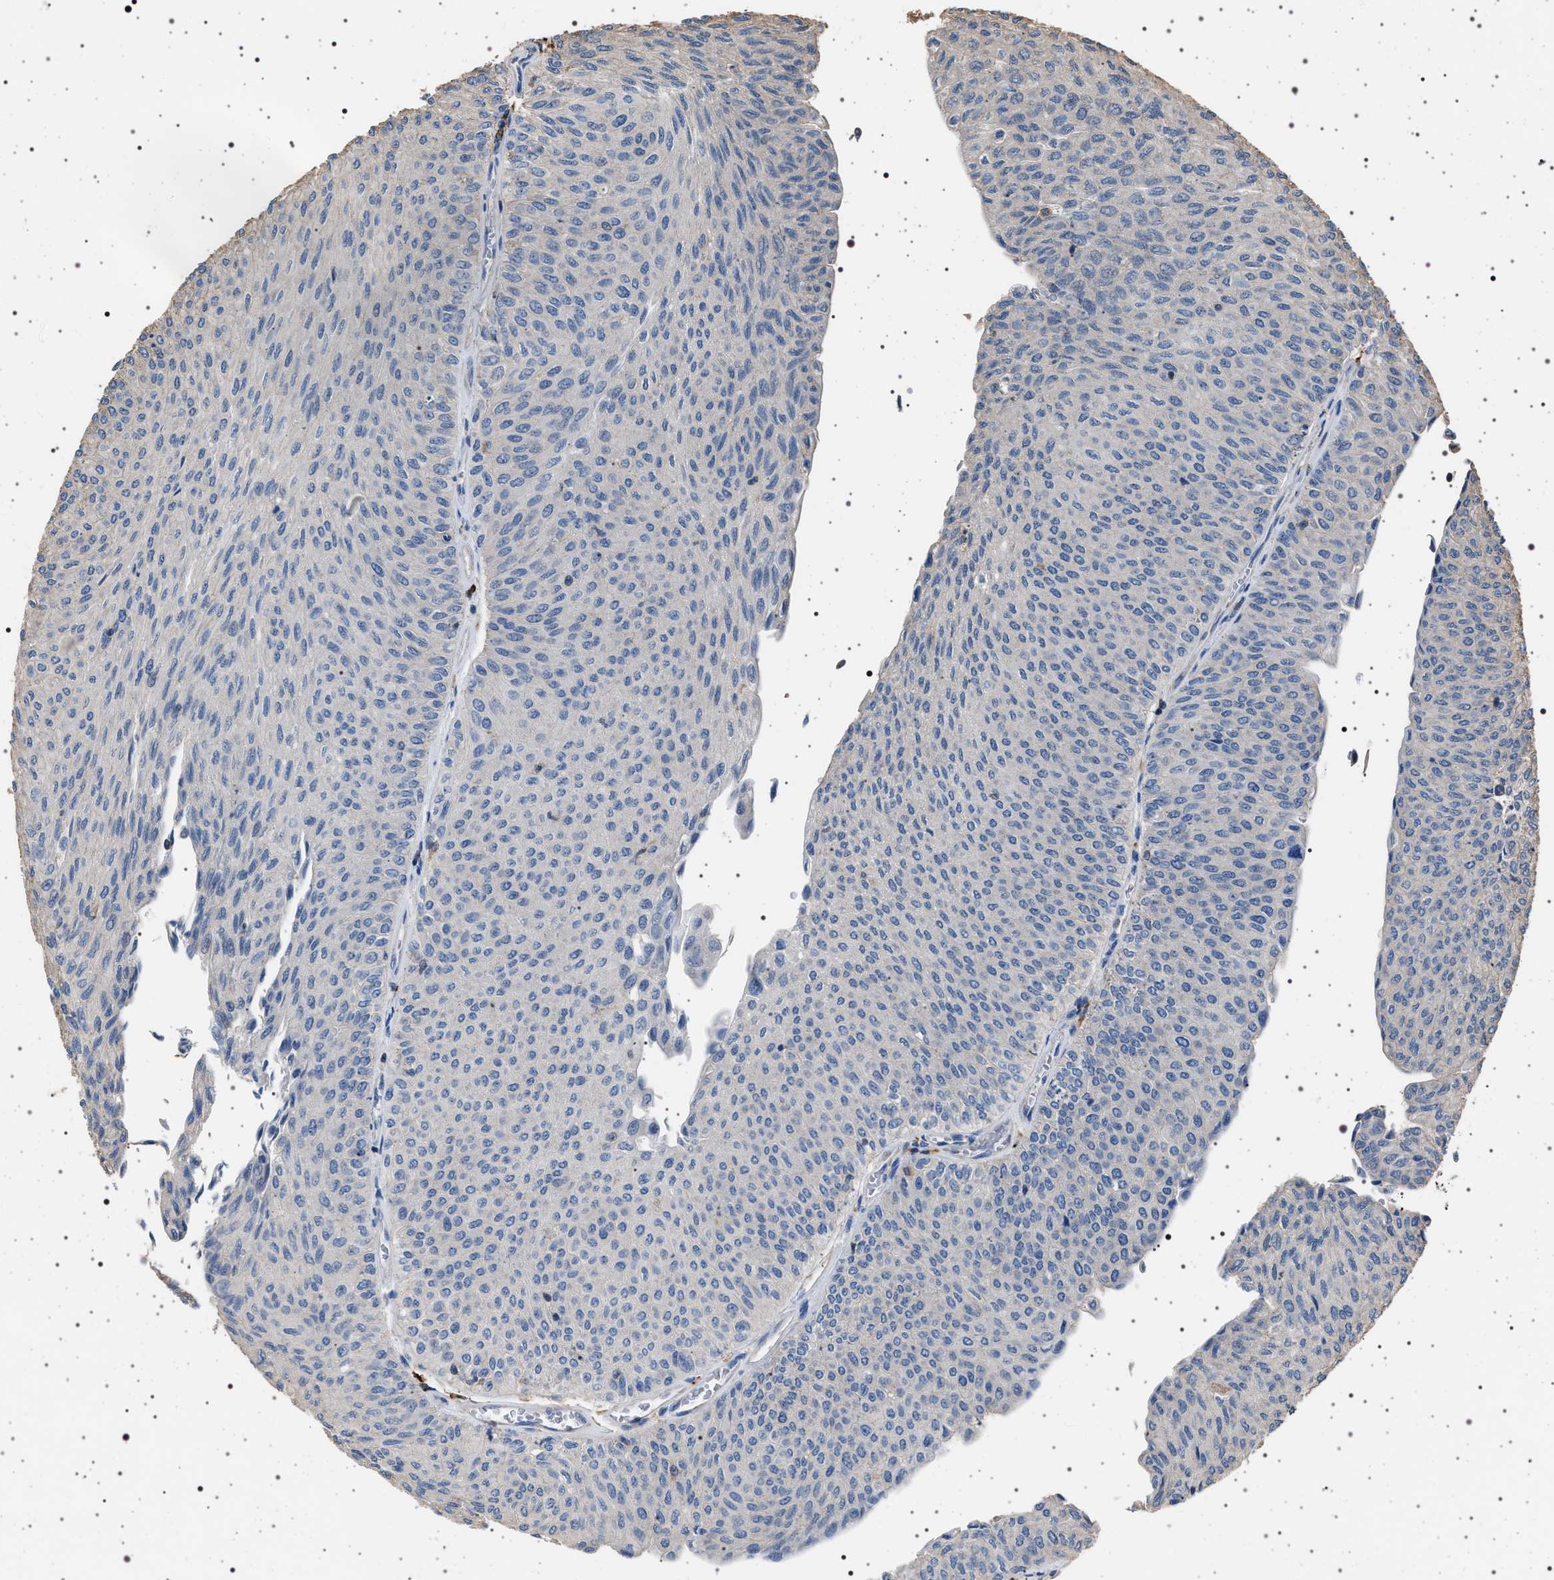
{"staining": {"intensity": "negative", "quantity": "none", "location": "none"}, "tissue": "urothelial cancer", "cell_type": "Tumor cells", "image_type": "cancer", "snomed": [{"axis": "morphology", "description": "Urothelial carcinoma, Low grade"}, {"axis": "topography", "description": "Urinary bladder"}], "caption": "Immunohistochemistry (IHC) photomicrograph of neoplastic tissue: low-grade urothelial carcinoma stained with DAB exhibits no significant protein expression in tumor cells.", "gene": "SMAP2", "patient": {"sex": "male", "age": 78}}